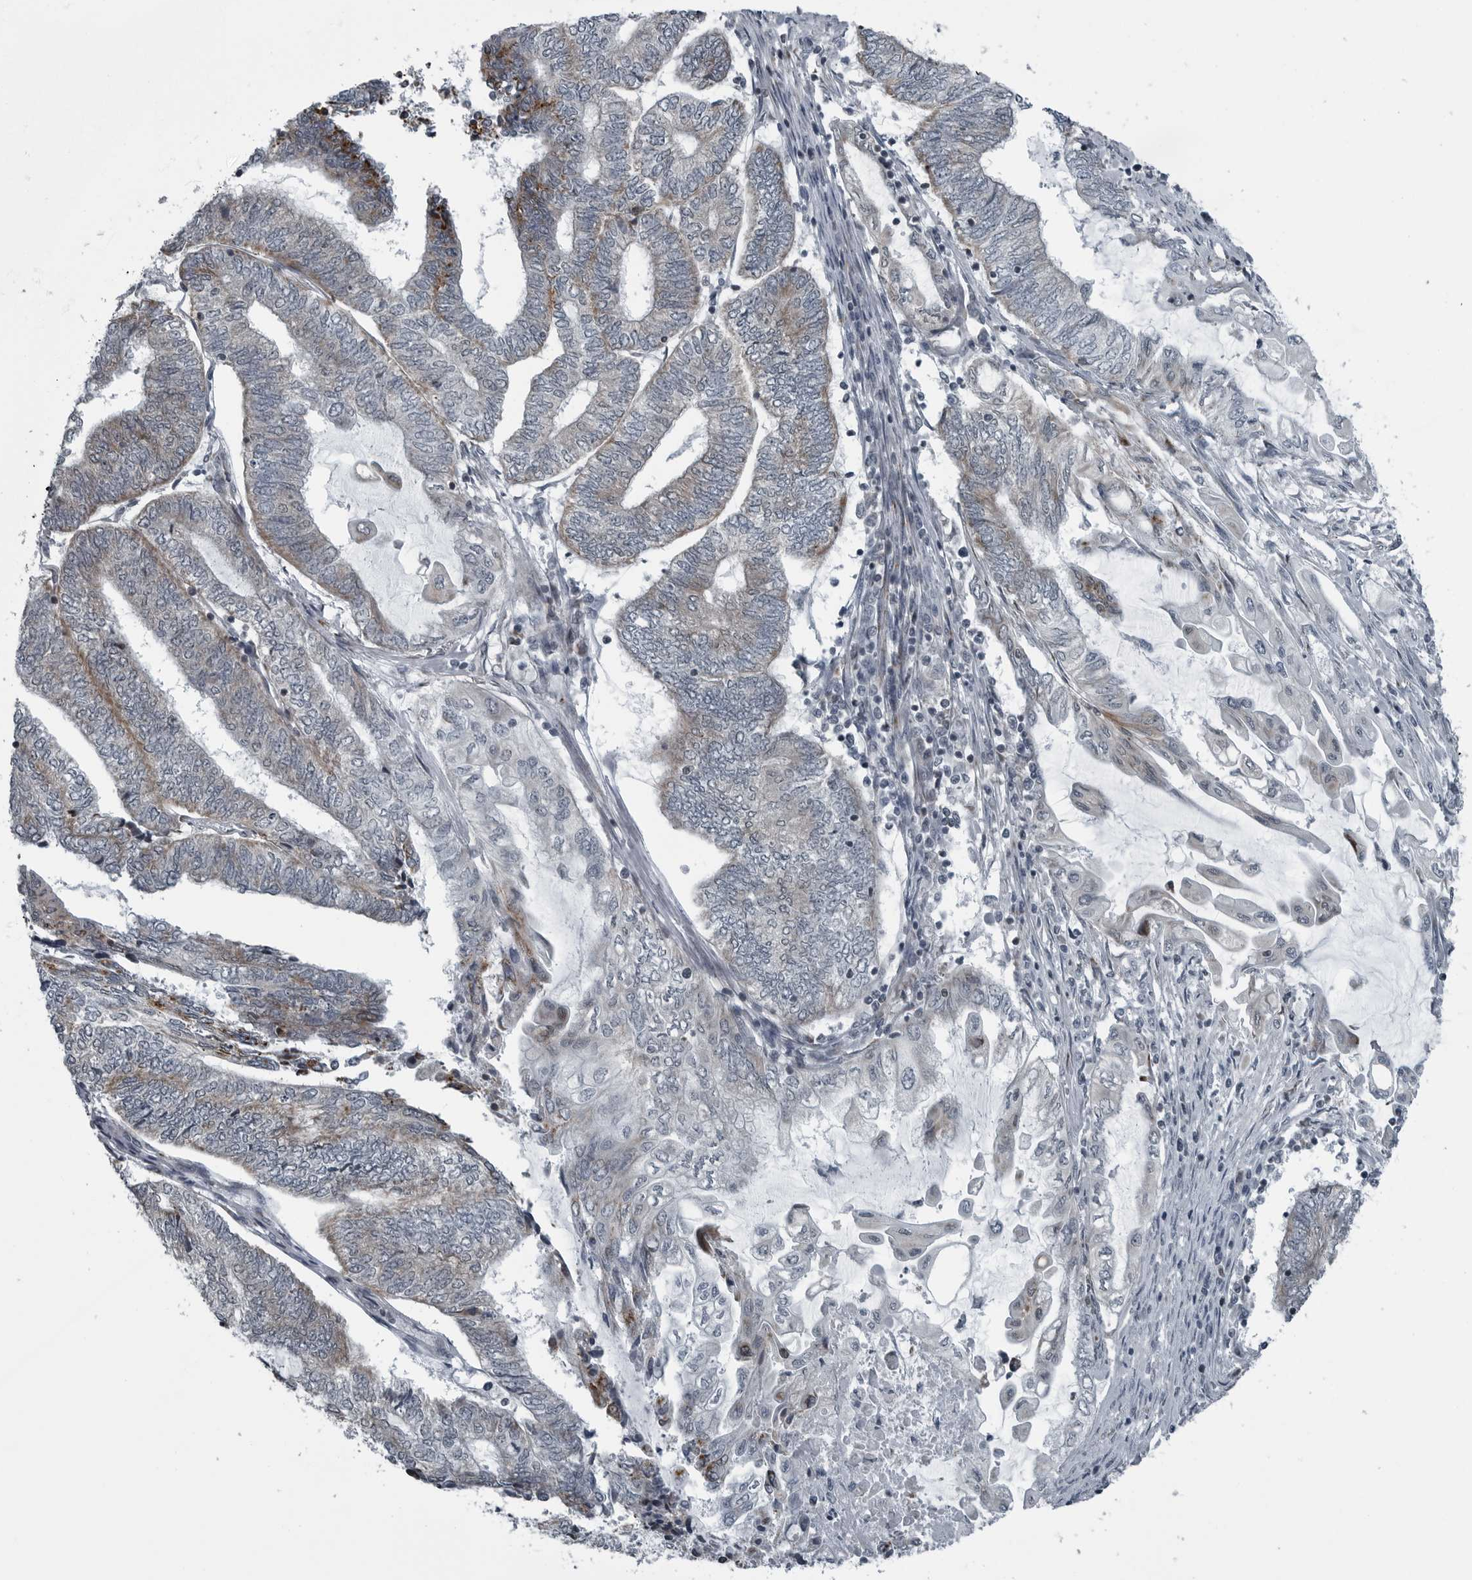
{"staining": {"intensity": "weak", "quantity": "<25%", "location": "cytoplasmic/membranous"}, "tissue": "endometrial cancer", "cell_type": "Tumor cells", "image_type": "cancer", "snomed": [{"axis": "morphology", "description": "Adenocarcinoma, NOS"}, {"axis": "topography", "description": "Uterus"}, {"axis": "topography", "description": "Endometrium"}], "caption": "This image is of endometrial cancer stained with IHC to label a protein in brown with the nuclei are counter-stained blue. There is no staining in tumor cells. (Immunohistochemistry (ihc), brightfield microscopy, high magnification).", "gene": "GAK", "patient": {"sex": "female", "age": 70}}